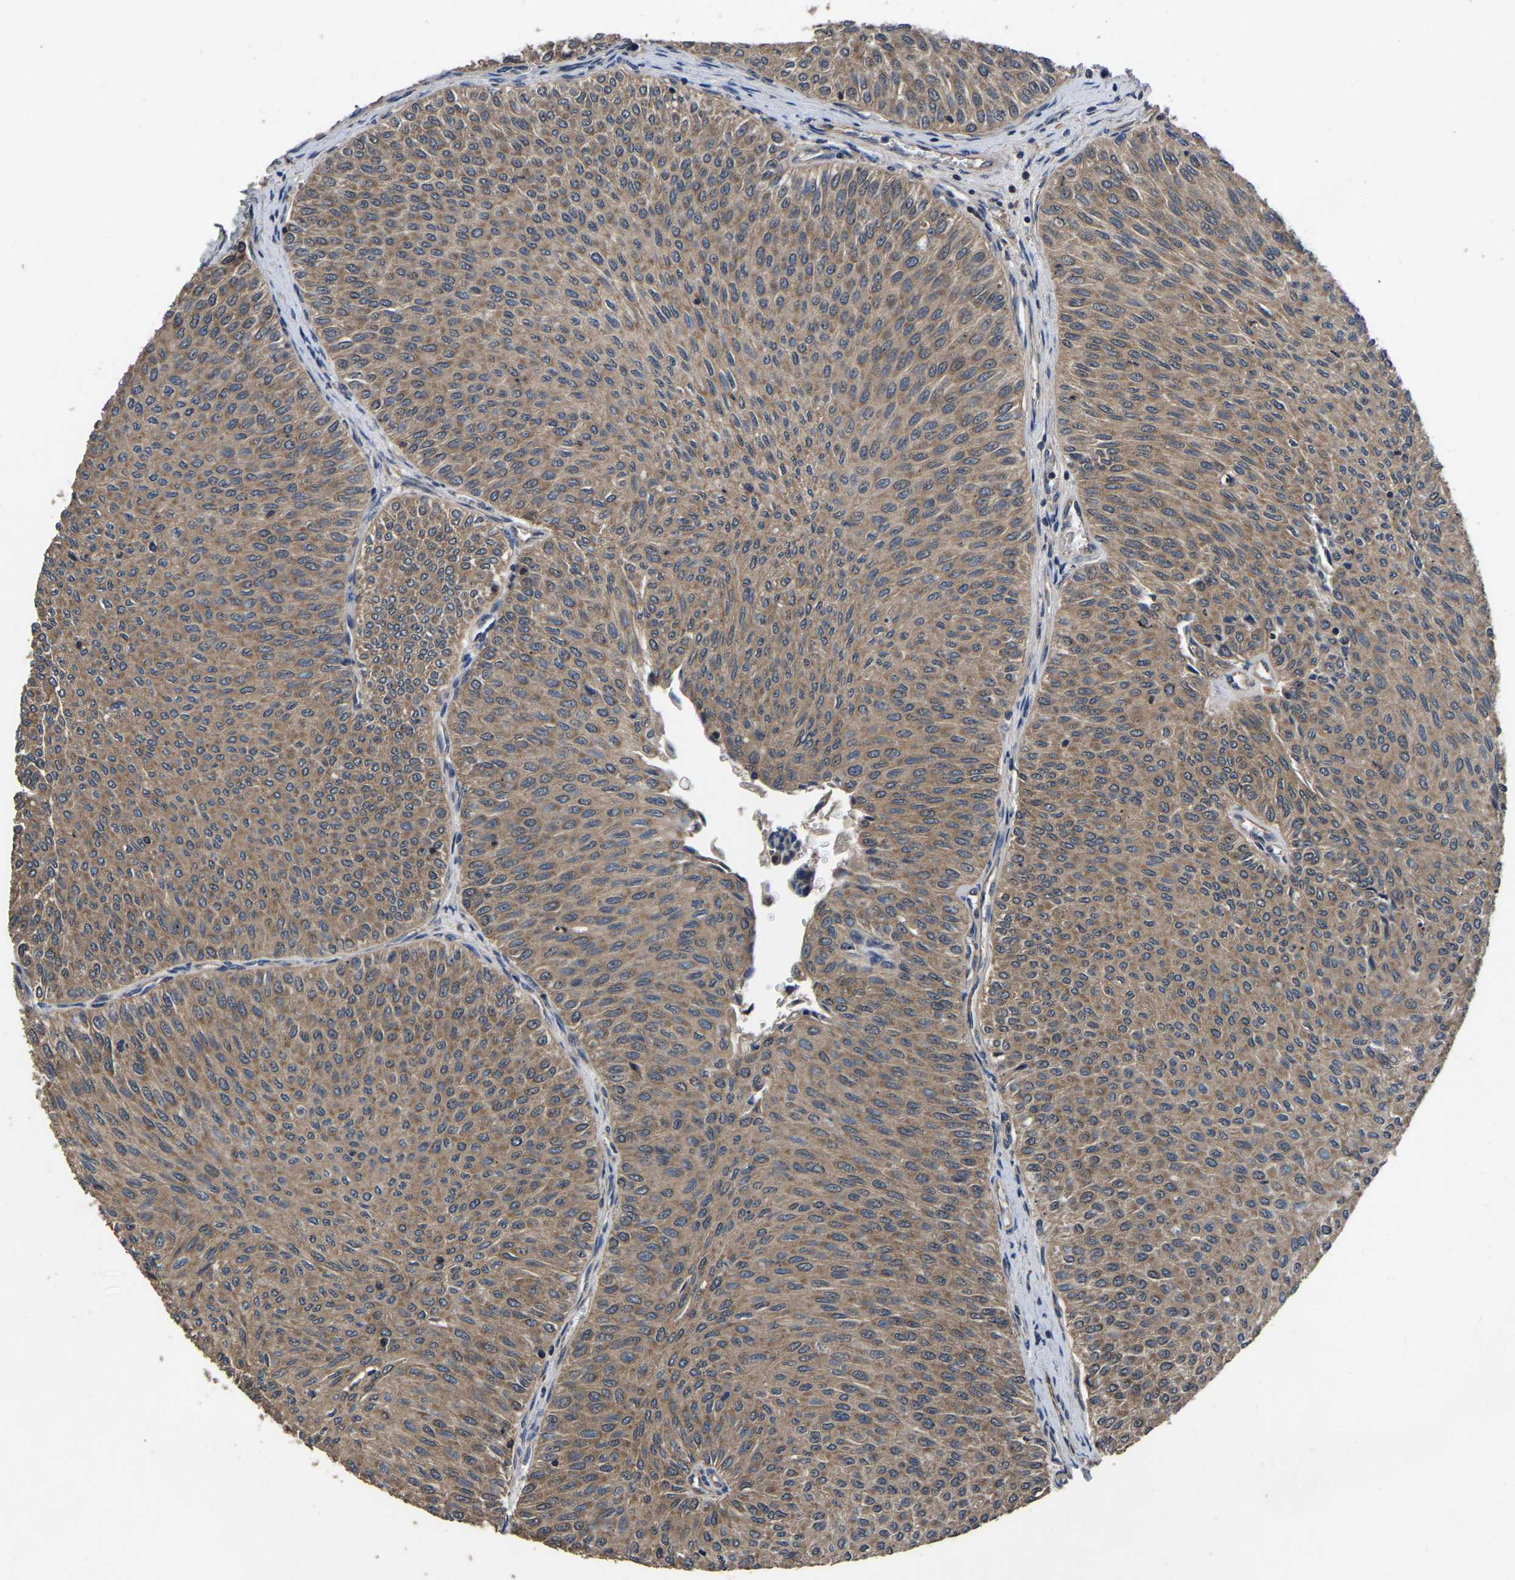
{"staining": {"intensity": "moderate", "quantity": ">75%", "location": "cytoplasmic/membranous"}, "tissue": "urothelial cancer", "cell_type": "Tumor cells", "image_type": "cancer", "snomed": [{"axis": "morphology", "description": "Urothelial carcinoma, Low grade"}, {"axis": "topography", "description": "Urinary bladder"}], "caption": "Protein staining of low-grade urothelial carcinoma tissue exhibits moderate cytoplasmic/membranous staining in approximately >75% of tumor cells.", "gene": "CRYZL1", "patient": {"sex": "male", "age": 78}}